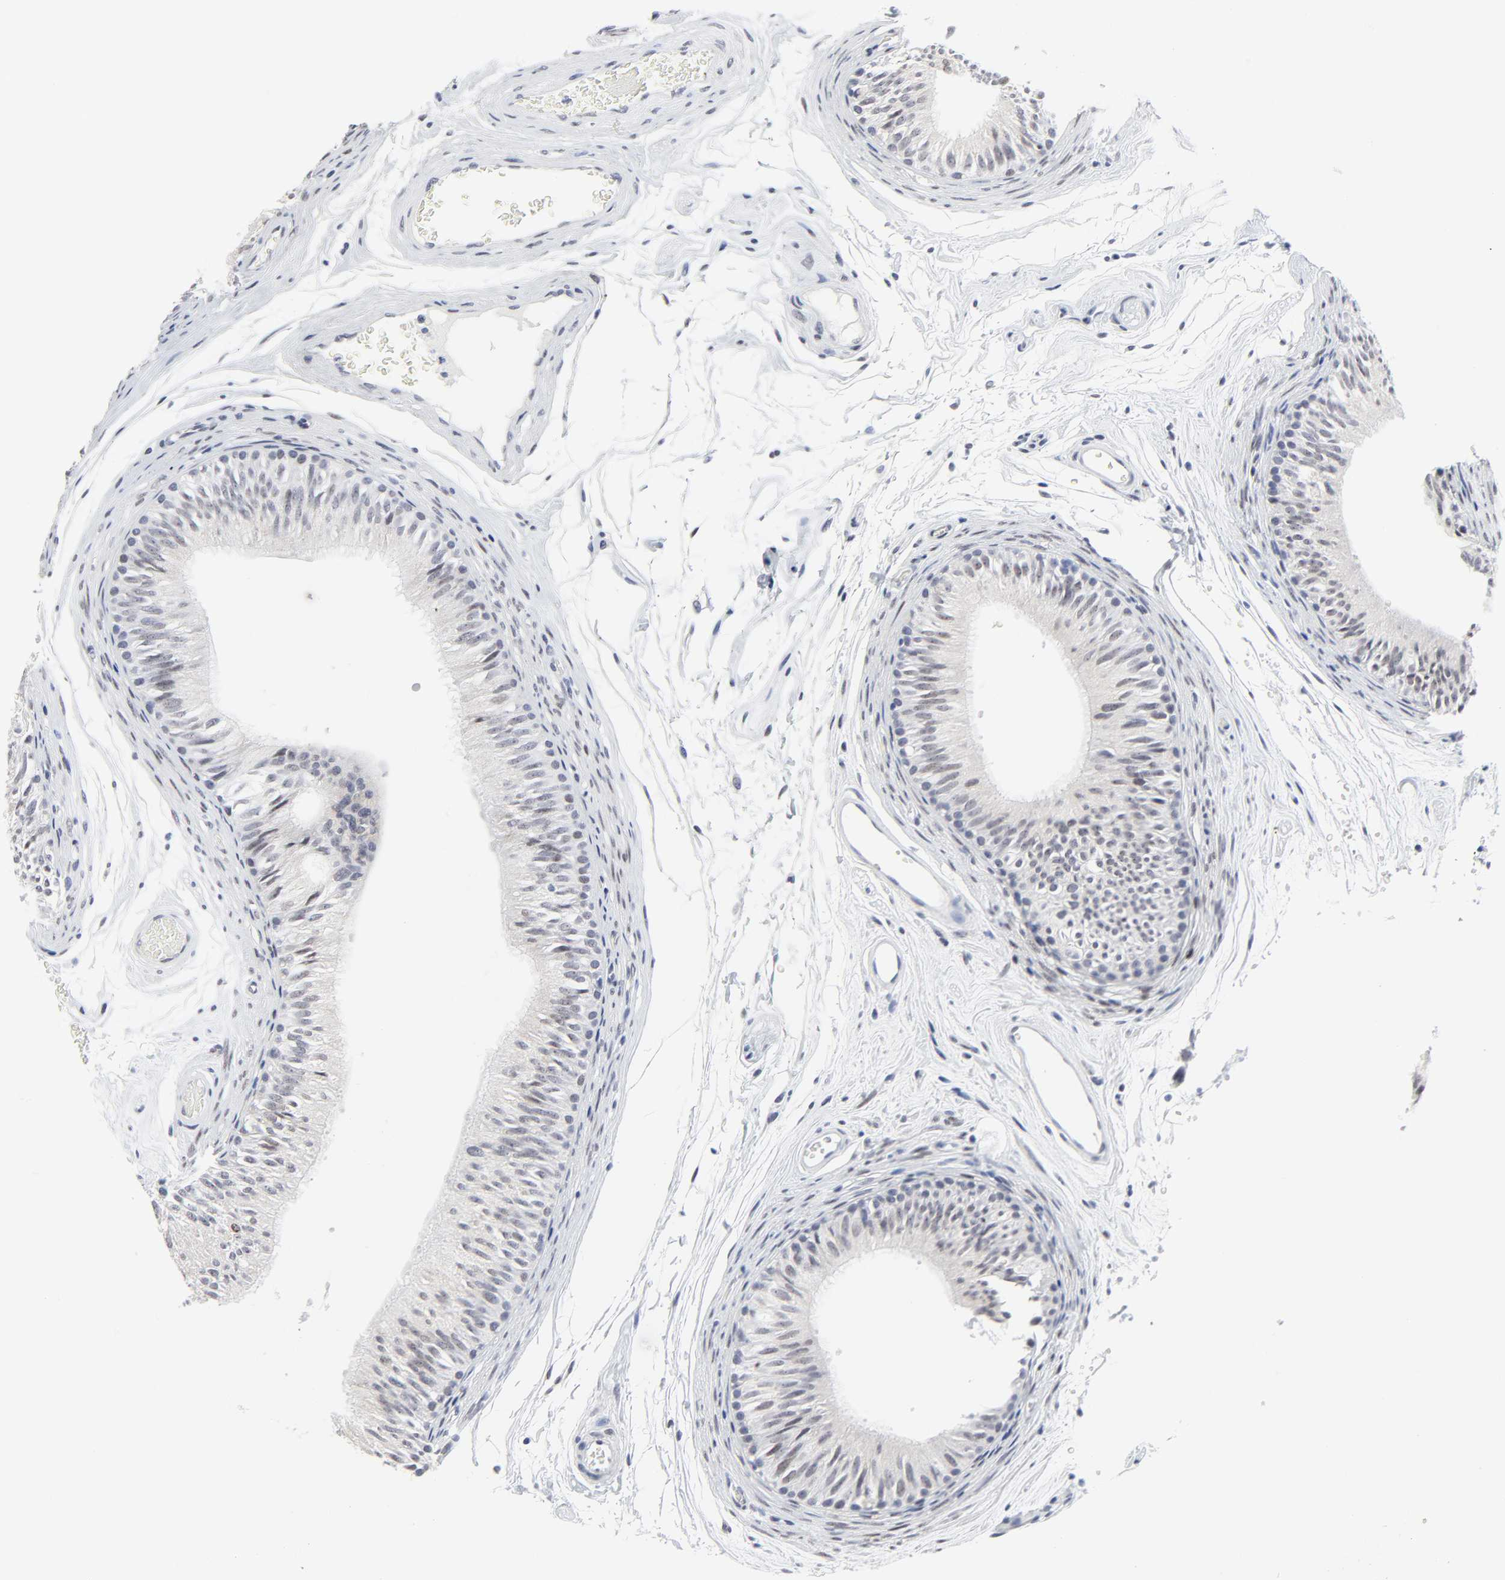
{"staining": {"intensity": "weak", "quantity": "<25%", "location": "cytoplasmic/membranous,nuclear"}, "tissue": "epididymis", "cell_type": "Glandular cells", "image_type": "normal", "snomed": [{"axis": "morphology", "description": "Normal tissue, NOS"}, {"axis": "topography", "description": "Testis"}, {"axis": "topography", "description": "Epididymis"}], "caption": "Immunohistochemistry of benign epididymis exhibits no expression in glandular cells.", "gene": "ZNF589", "patient": {"sex": "male", "age": 36}}